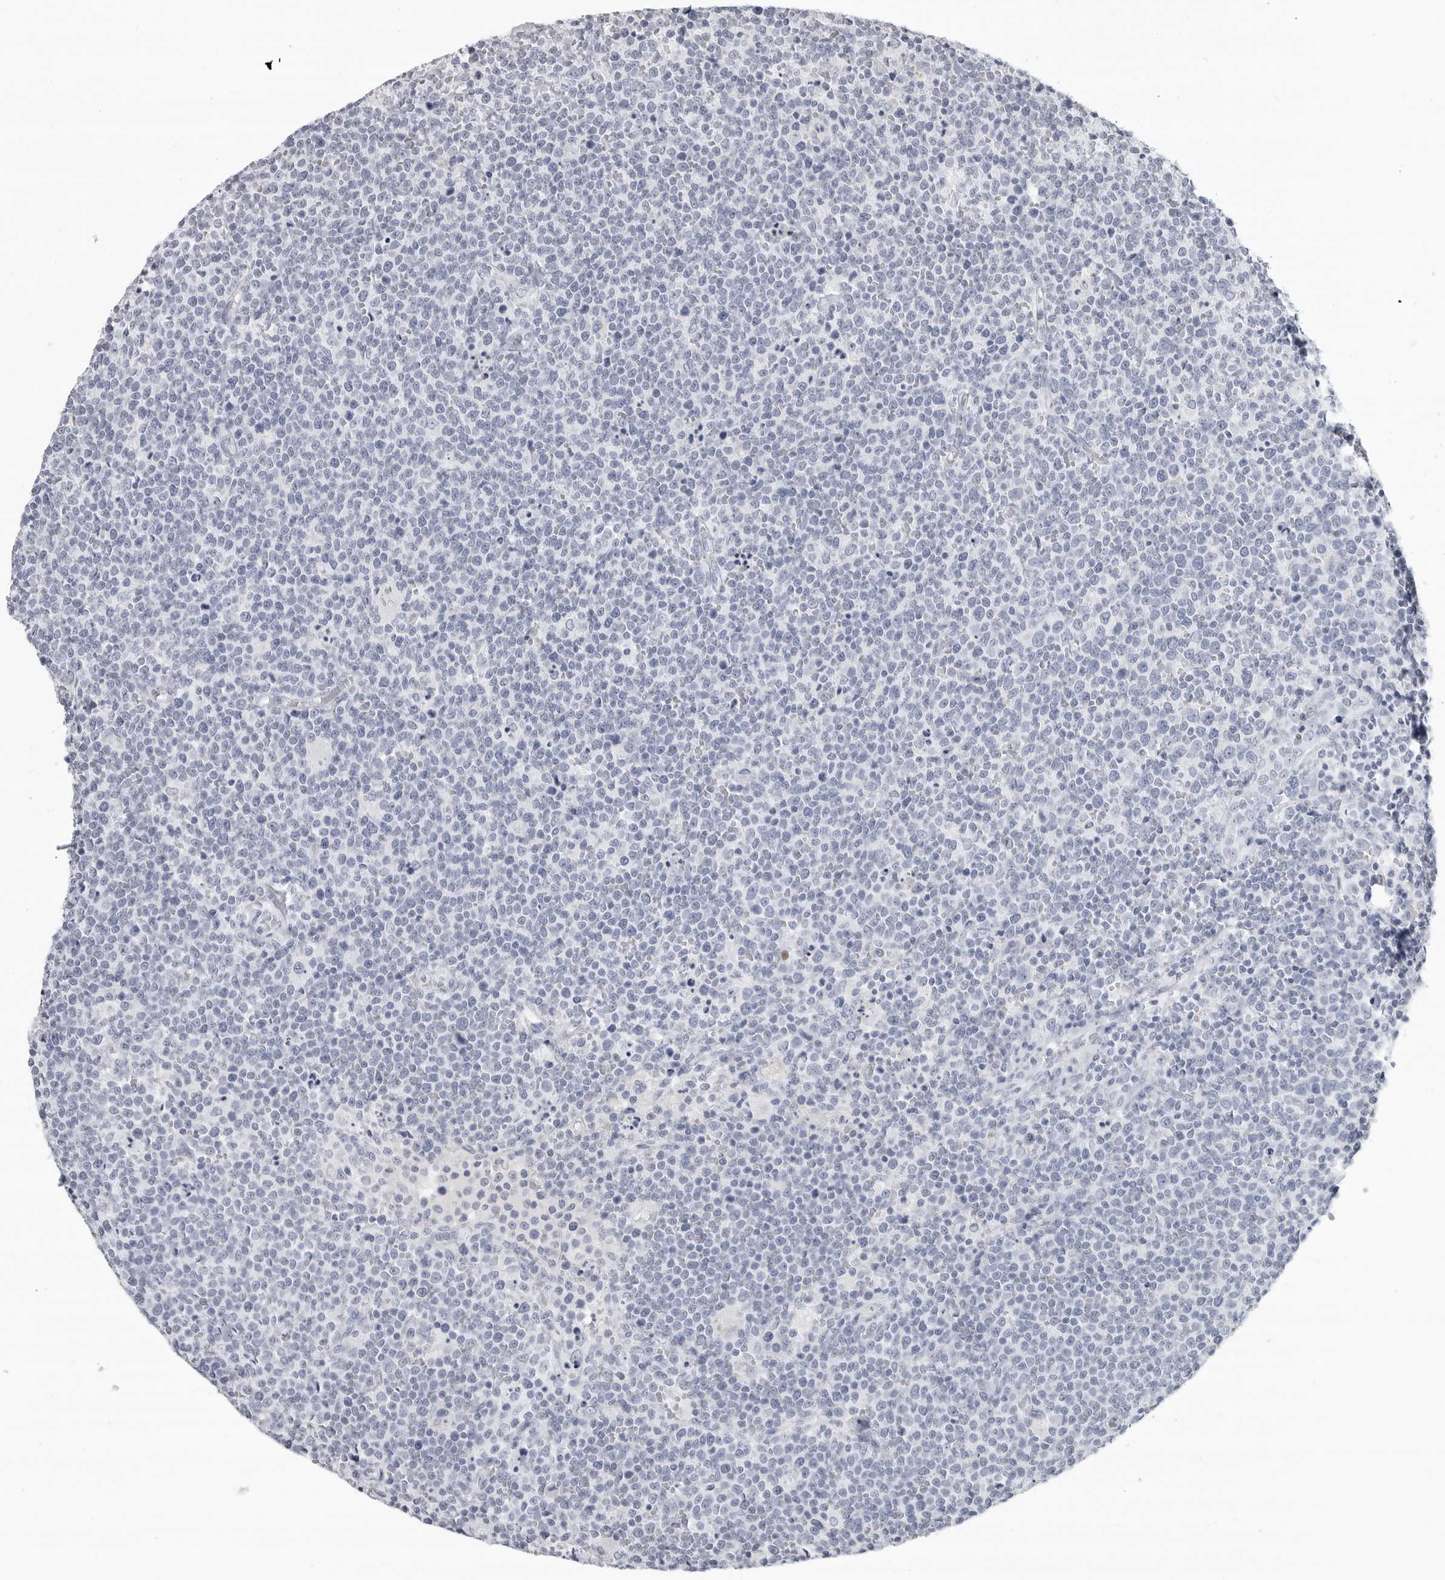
{"staining": {"intensity": "negative", "quantity": "none", "location": "none"}, "tissue": "lymphoma", "cell_type": "Tumor cells", "image_type": "cancer", "snomed": [{"axis": "morphology", "description": "Malignant lymphoma, non-Hodgkin's type, High grade"}, {"axis": "topography", "description": "Lymph node"}], "caption": "Tumor cells show no significant protein expression in malignant lymphoma, non-Hodgkin's type (high-grade). The staining was performed using DAB (3,3'-diaminobenzidine) to visualize the protein expression in brown, while the nuclei were stained in blue with hematoxylin (Magnification: 20x).", "gene": "LY6D", "patient": {"sex": "male", "age": 61}}